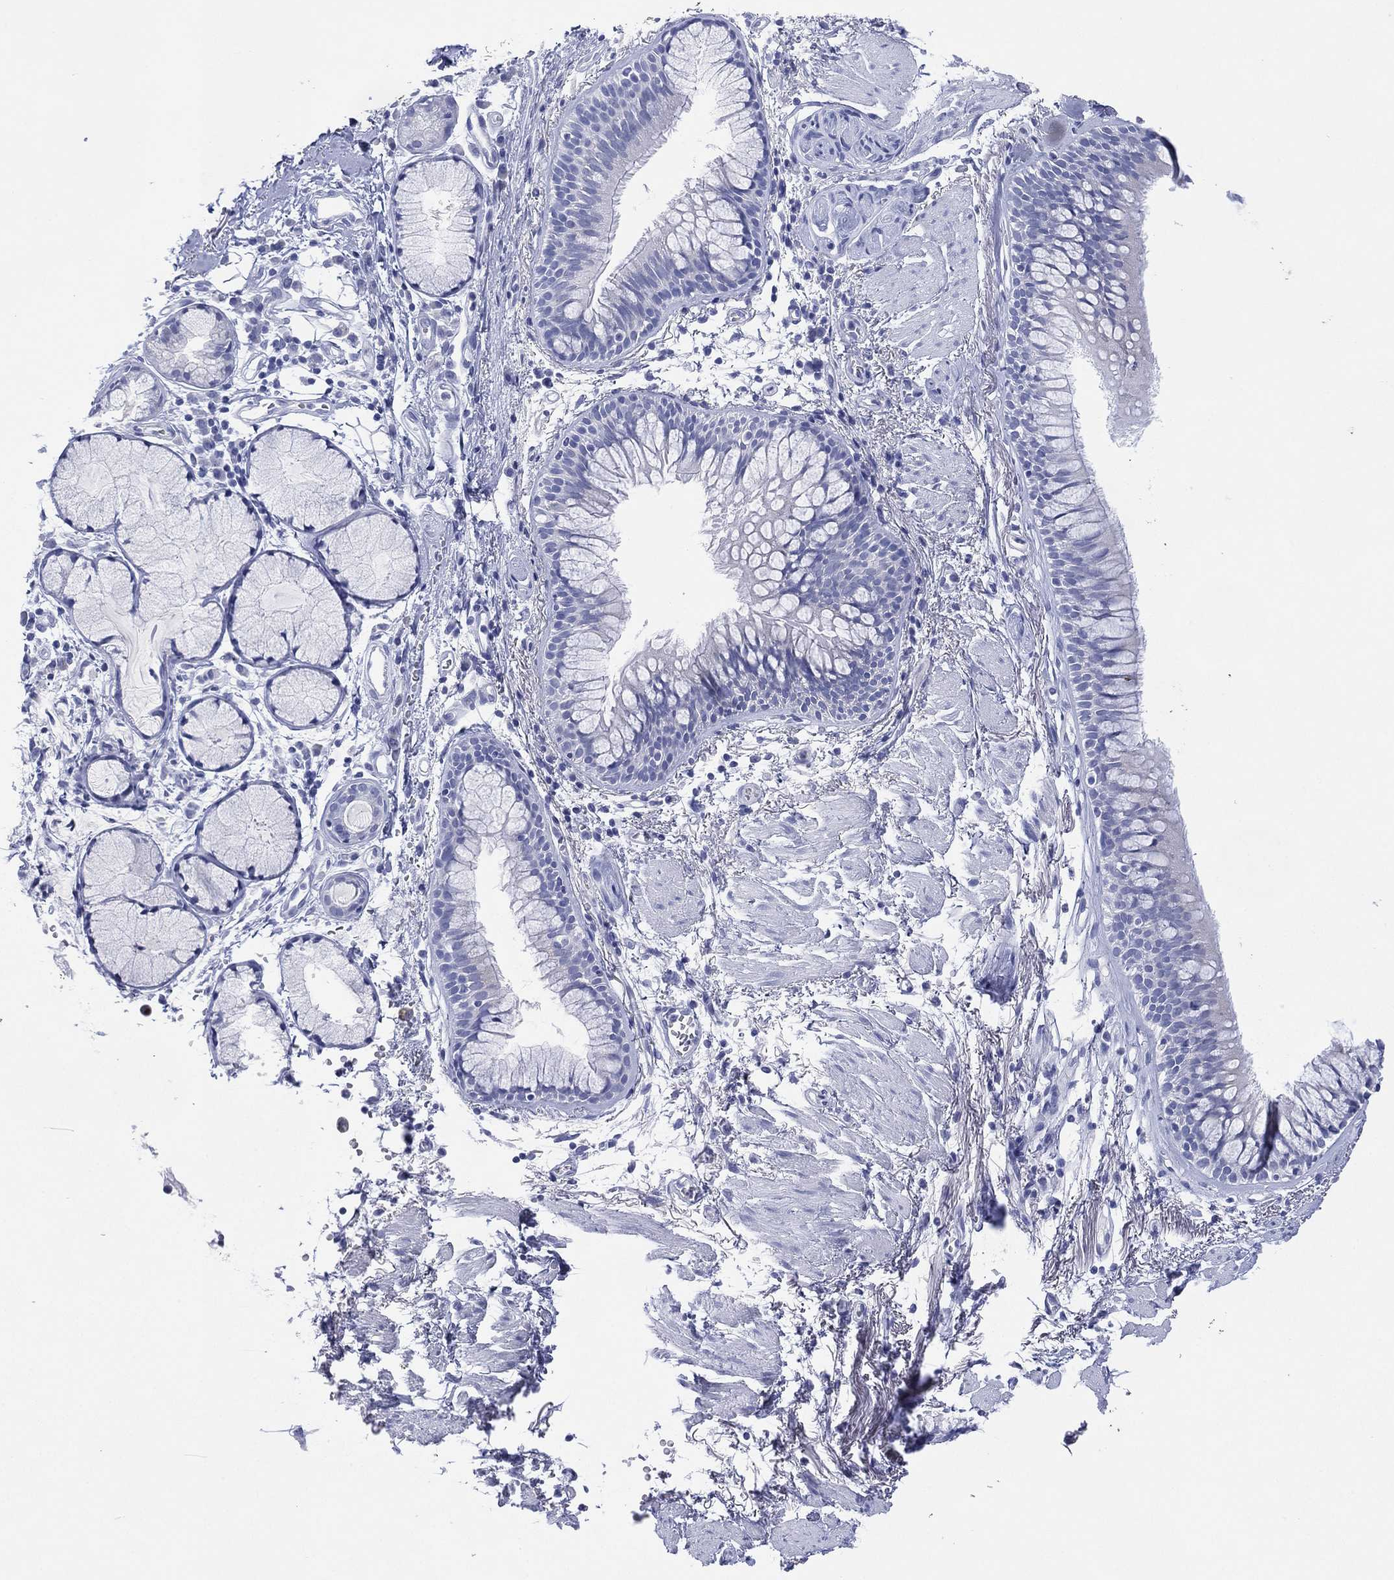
{"staining": {"intensity": "negative", "quantity": "none", "location": "none"}, "tissue": "bronchus", "cell_type": "Respiratory epithelial cells", "image_type": "normal", "snomed": [{"axis": "morphology", "description": "Normal tissue, NOS"}, {"axis": "morphology", "description": "Squamous cell carcinoma, NOS"}, {"axis": "topography", "description": "Cartilage tissue"}, {"axis": "topography", "description": "Bronchus"}], "caption": "Immunohistochemical staining of unremarkable human bronchus reveals no significant staining in respiratory epithelial cells.", "gene": "DSG1", "patient": {"sex": "male", "age": 72}}